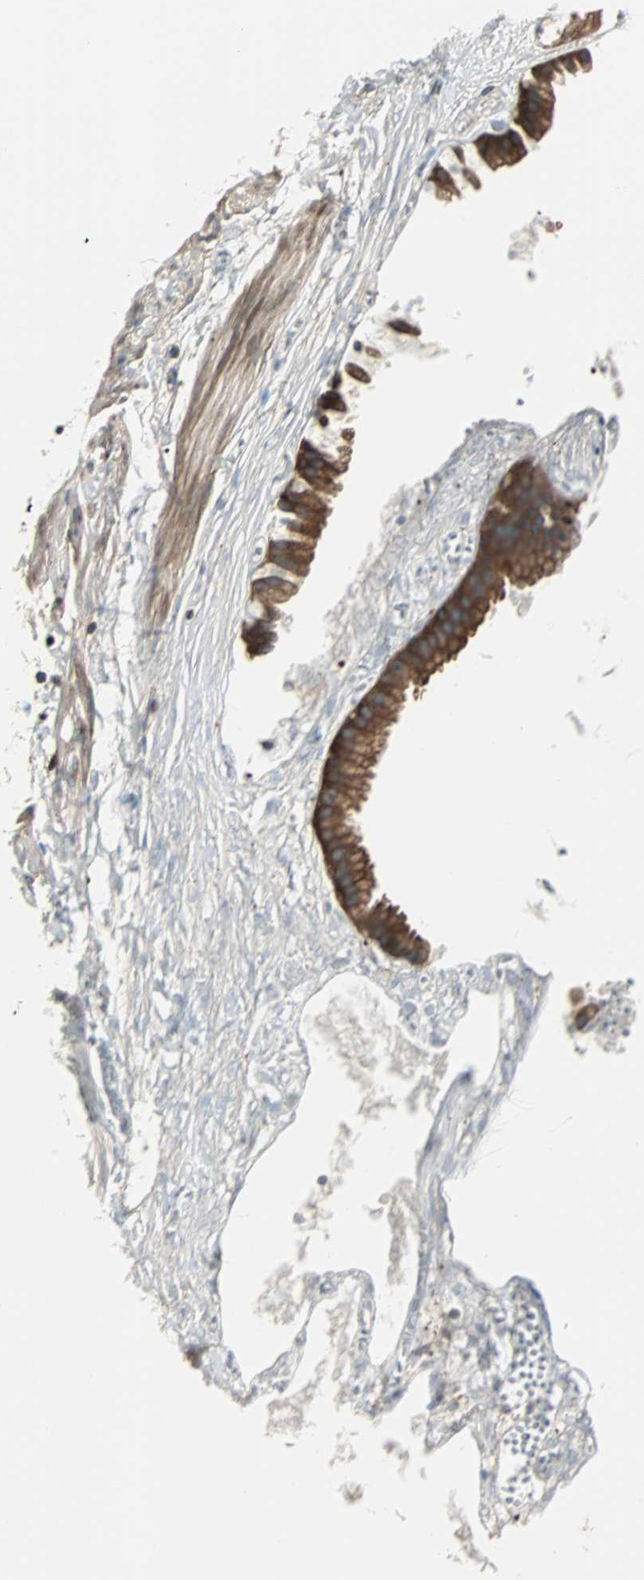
{"staining": {"intensity": "strong", "quantity": ">75%", "location": "cytoplasmic/membranous"}, "tissue": "gallbladder", "cell_type": "Glandular cells", "image_type": "normal", "snomed": [{"axis": "morphology", "description": "Normal tissue, NOS"}, {"axis": "topography", "description": "Gallbladder"}], "caption": "This photomicrograph demonstrates immunohistochemistry (IHC) staining of unremarkable gallbladder, with high strong cytoplasmic/membranous staining in approximately >75% of glandular cells.", "gene": "RELA", "patient": {"sex": "female", "age": 63}}